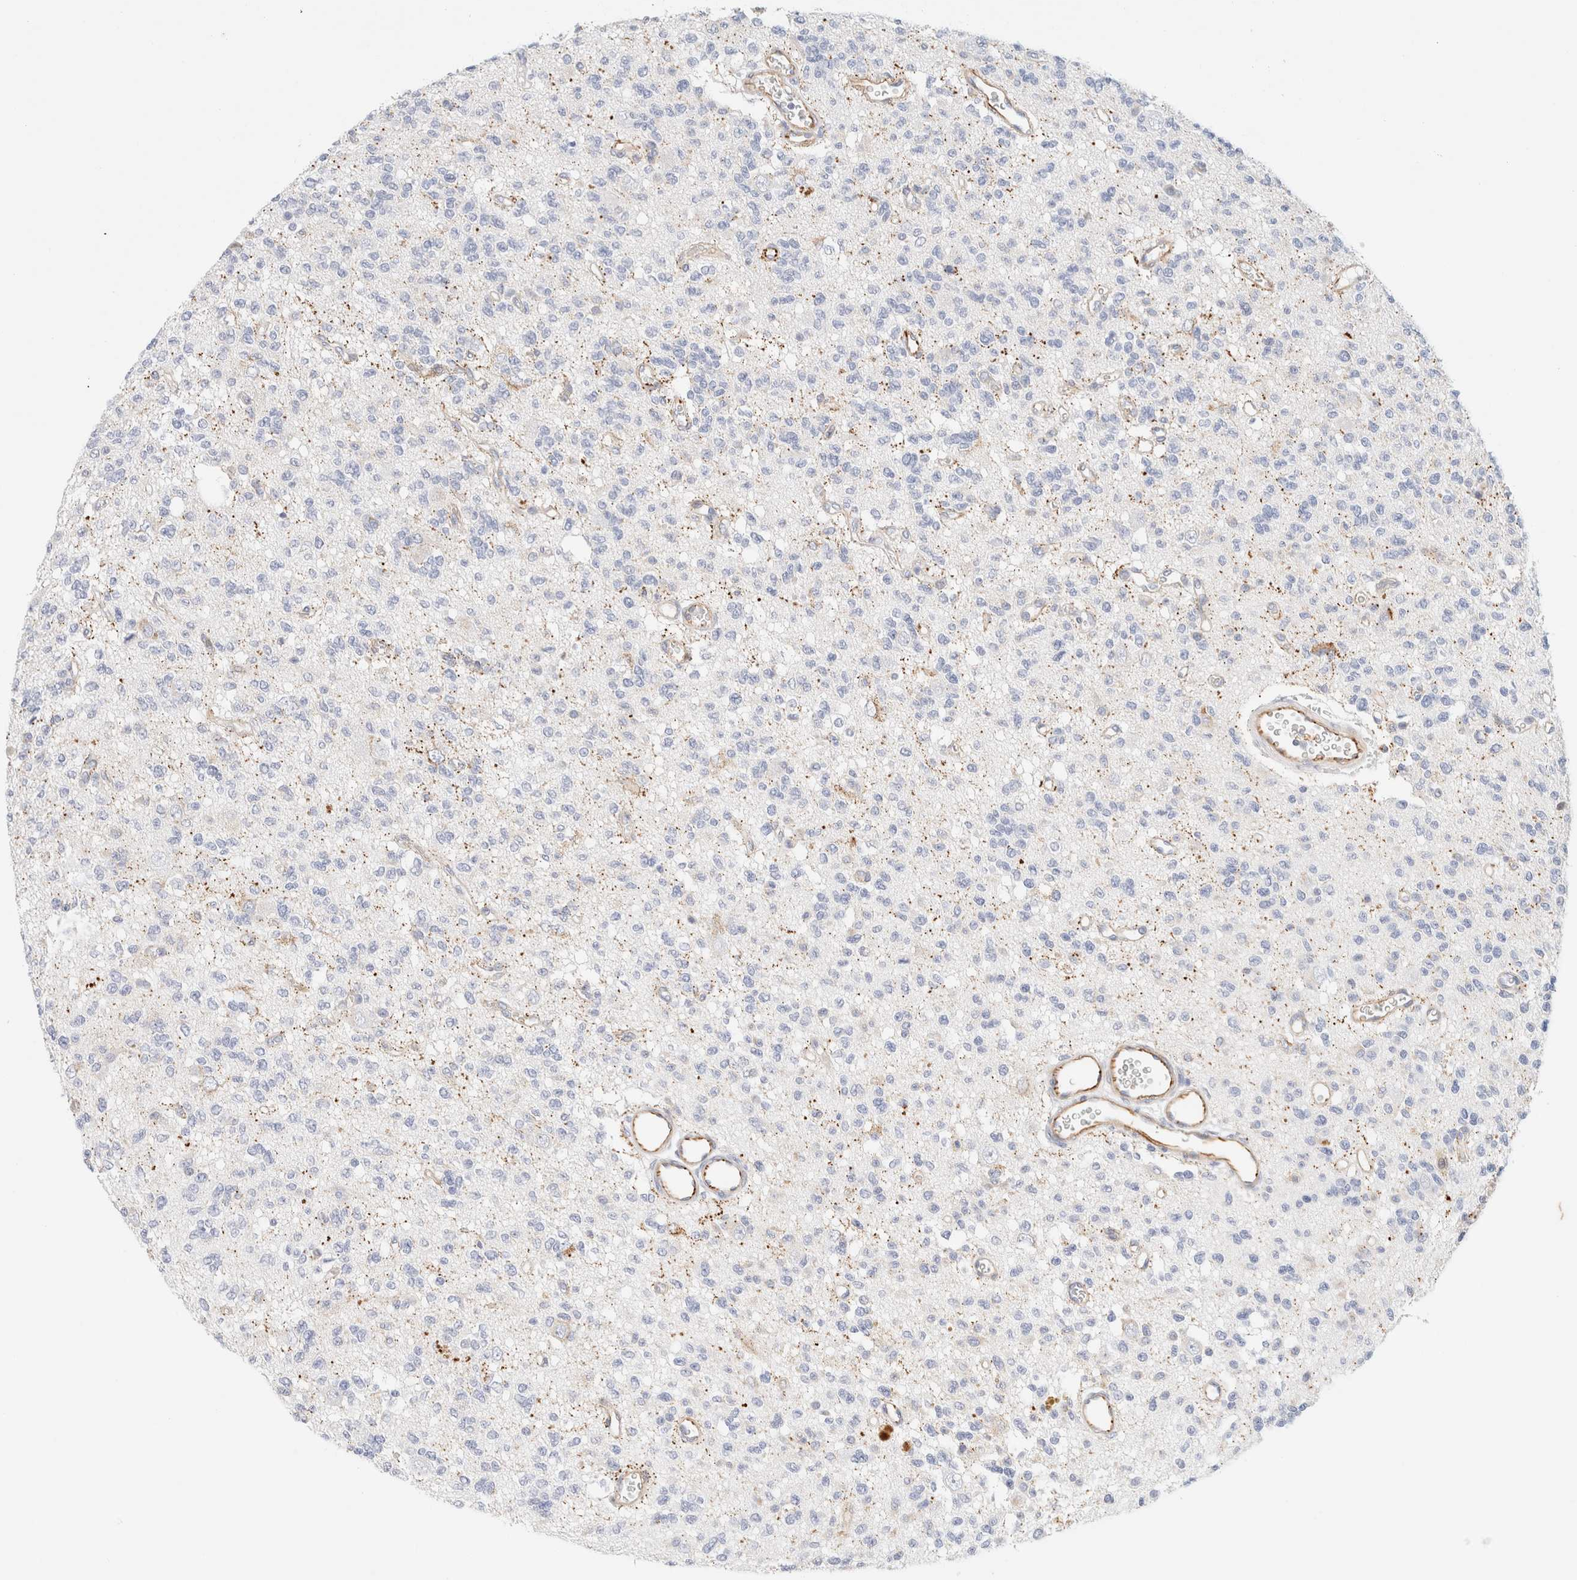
{"staining": {"intensity": "negative", "quantity": "none", "location": "none"}, "tissue": "glioma", "cell_type": "Tumor cells", "image_type": "cancer", "snomed": [{"axis": "morphology", "description": "Glioma, malignant, Low grade"}, {"axis": "topography", "description": "Brain"}], "caption": "Immunohistochemistry image of neoplastic tissue: low-grade glioma (malignant) stained with DAB (3,3'-diaminobenzidine) shows no significant protein positivity in tumor cells.", "gene": "SLC25A48", "patient": {"sex": "male", "age": 38}}